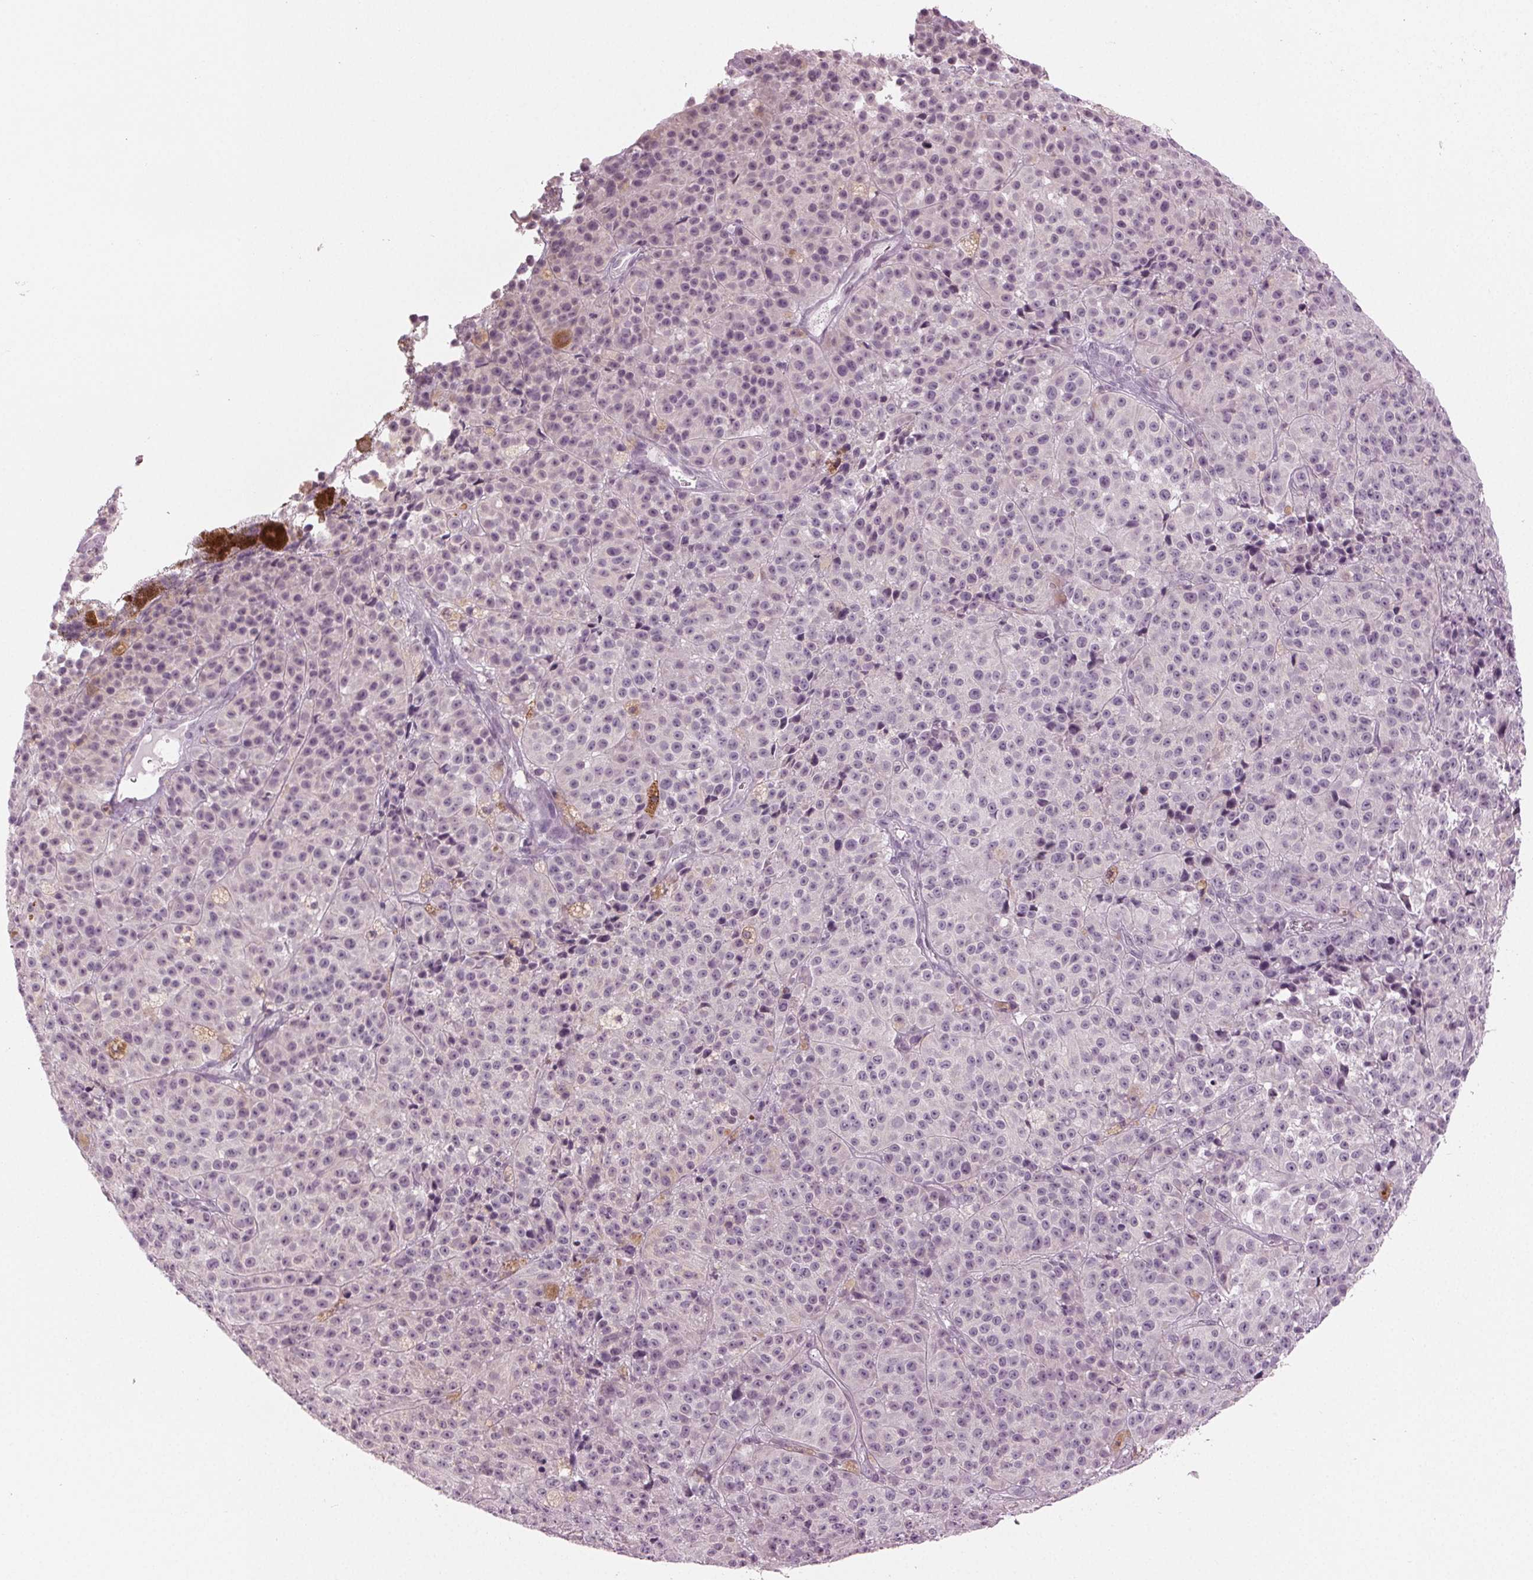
{"staining": {"intensity": "negative", "quantity": "none", "location": "none"}, "tissue": "melanoma", "cell_type": "Tumor cells", "image_type": "cancer", "snomed": [{"axis": "morphology", "description": "Malignant melanoma, NOS"}, {"axis": "topography", "description": "Skin"}], "caption": "A photomicrograph of human melanoma is negative for staining in tumor cells.", "gene": "PRAP1", "patient": {"sex": "female", "age": 58}}